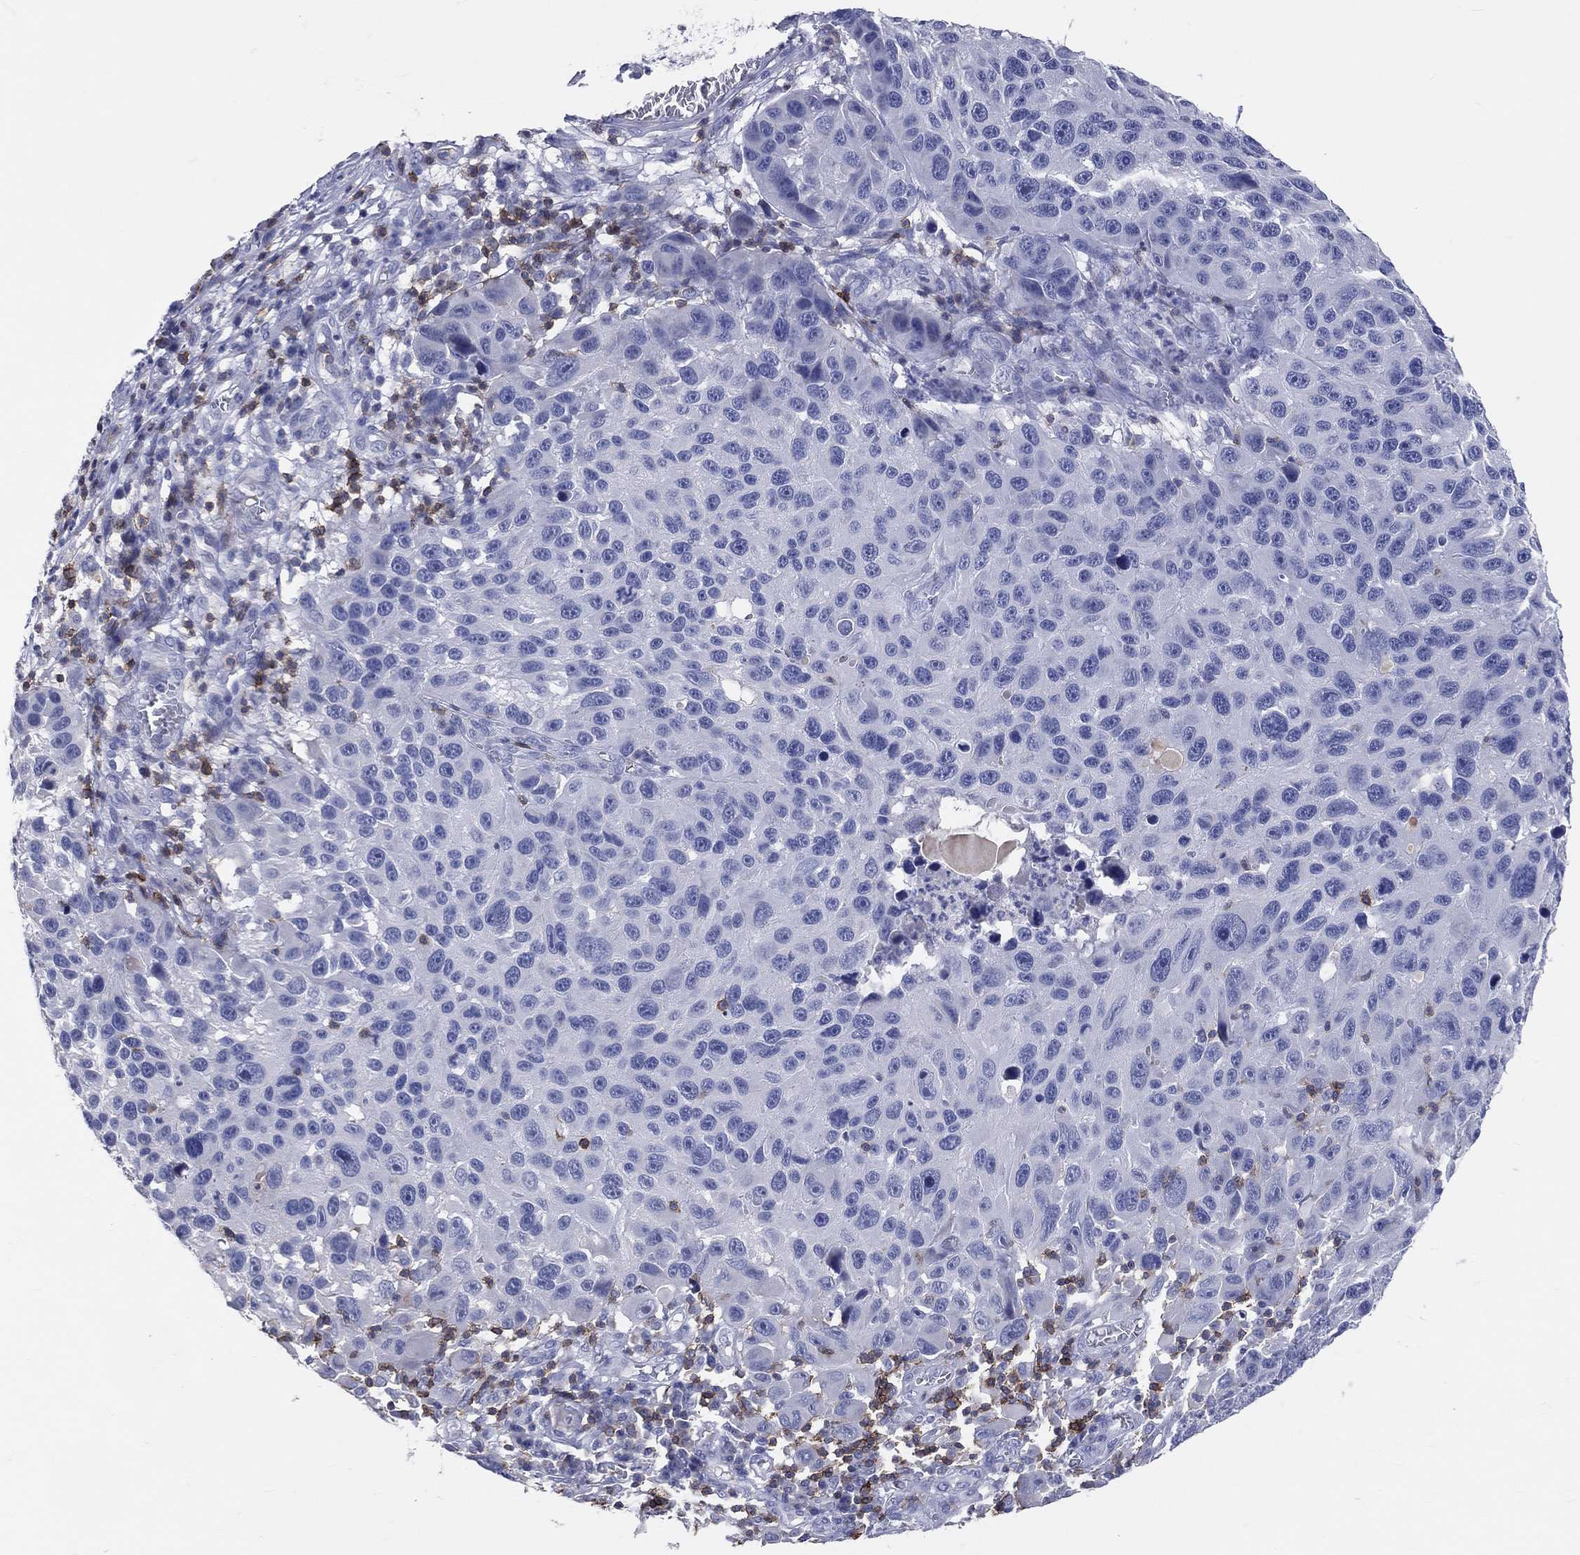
{"staining": {"intensity": "negative", "quantity": "none", "location": "none"}, "tissue": "melanoma", "cell_type": "Tumor cells", "image_type": "cancer", "snomed": [{"axis": "morphology", "description": "Malignant melanoma, NOS"}, {"axis": "topography", "description": "Skin"}], "caption": "Human malignant melanoma stained for a protein using immunohistochemistry displays no expression in tumor cells.", "gene": "LAT", "patient": {"sex": "male", "age": 53}}